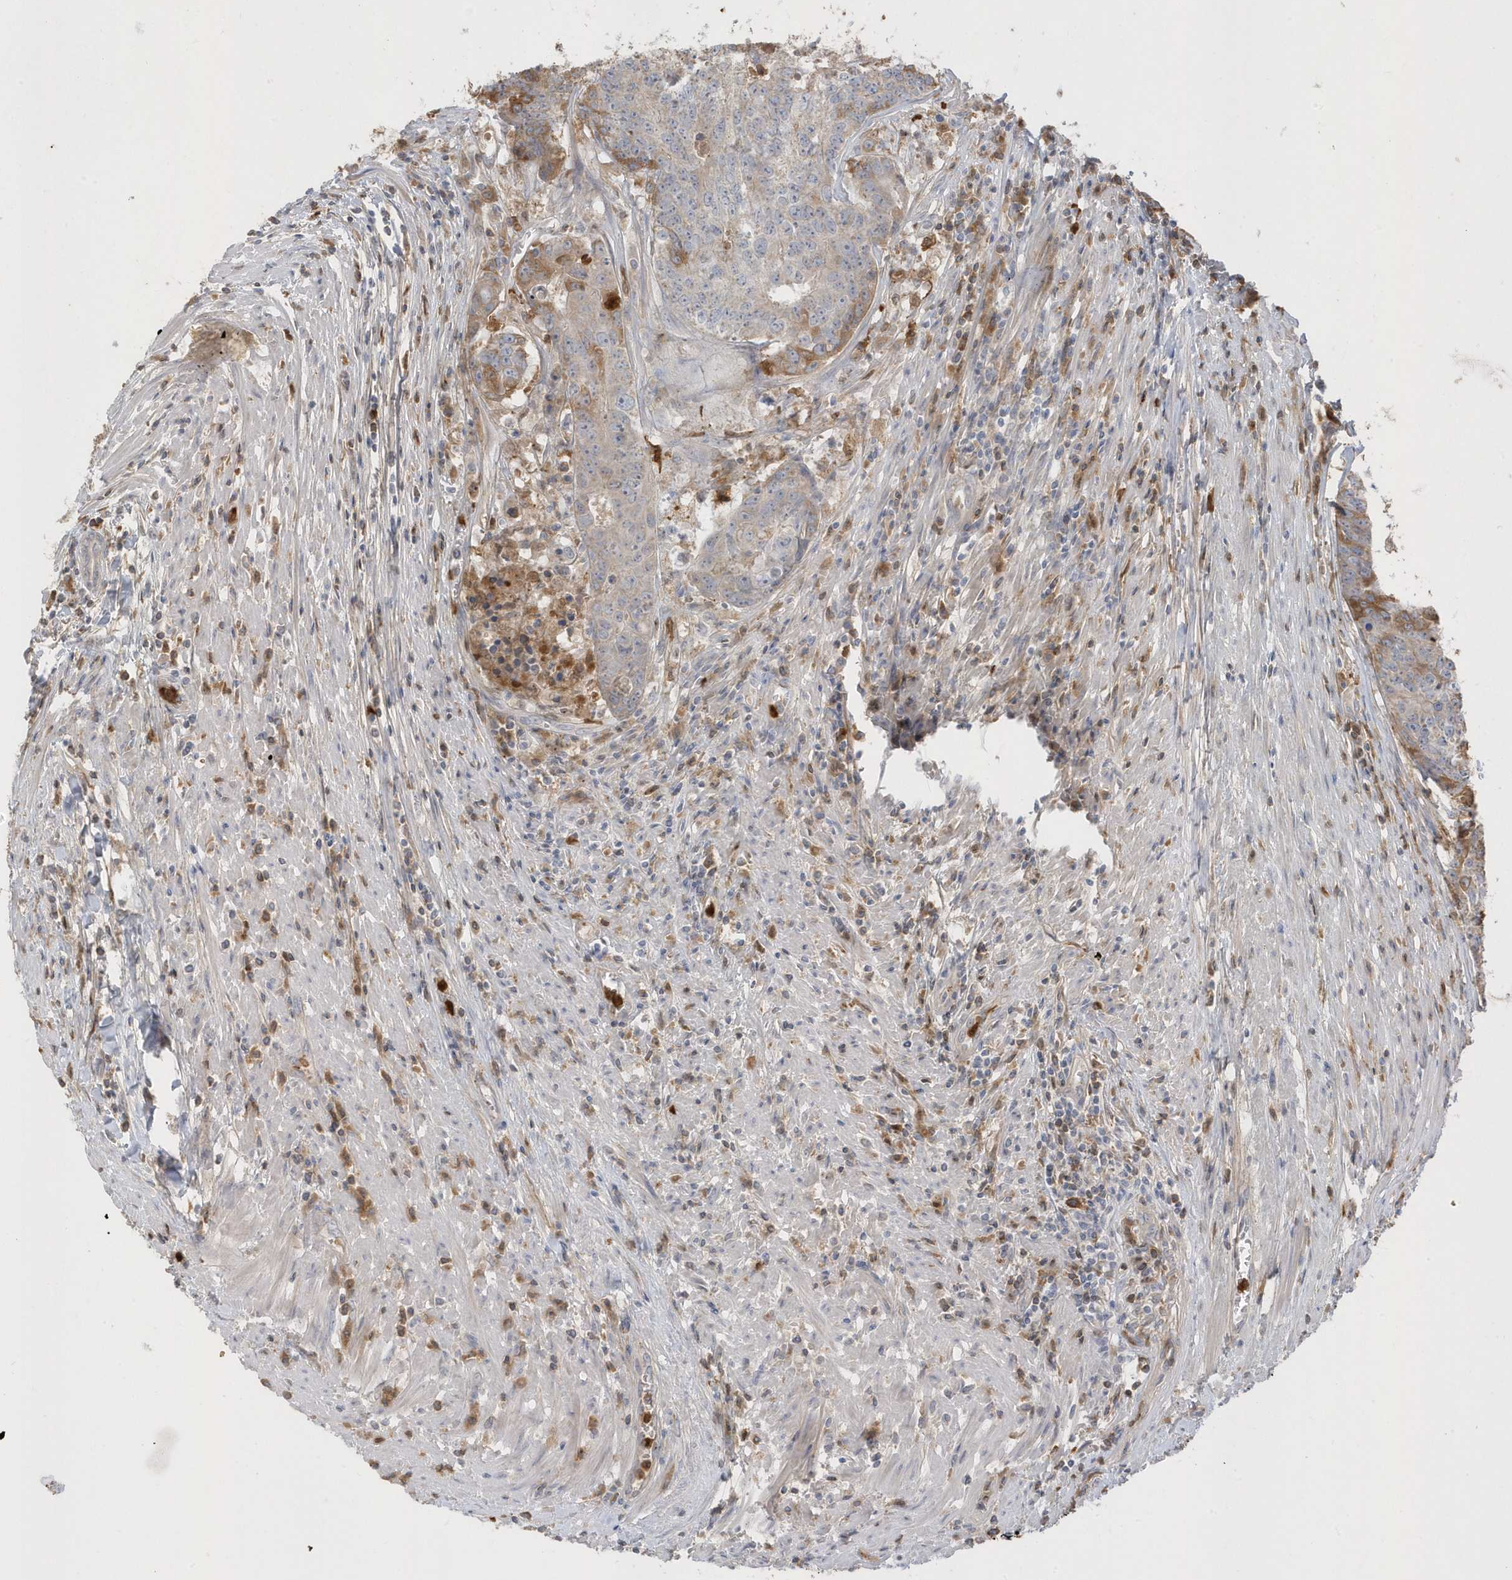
{"staining": {"intensity": "moderate", "quantity": "<25%", "location": "cytoplasmic/membranous"}, "tissue": "colorectal cancer", "cell_type": "Tumor cells", "image_type": "cancer", "snomed": [{"axis": "morphology", "description": "Adenocarcinoma, NOS"}, {"axis": "topography", "description": "Colon"}], "caption": "Protein staining of colorectal cancer (adenocarcinoma) tissue shows moderate cytoplasmic/membranous staining in about <25% of tumor cells.", "gene": "DPP9", "patient": {"sex": "female", "age": 67}}